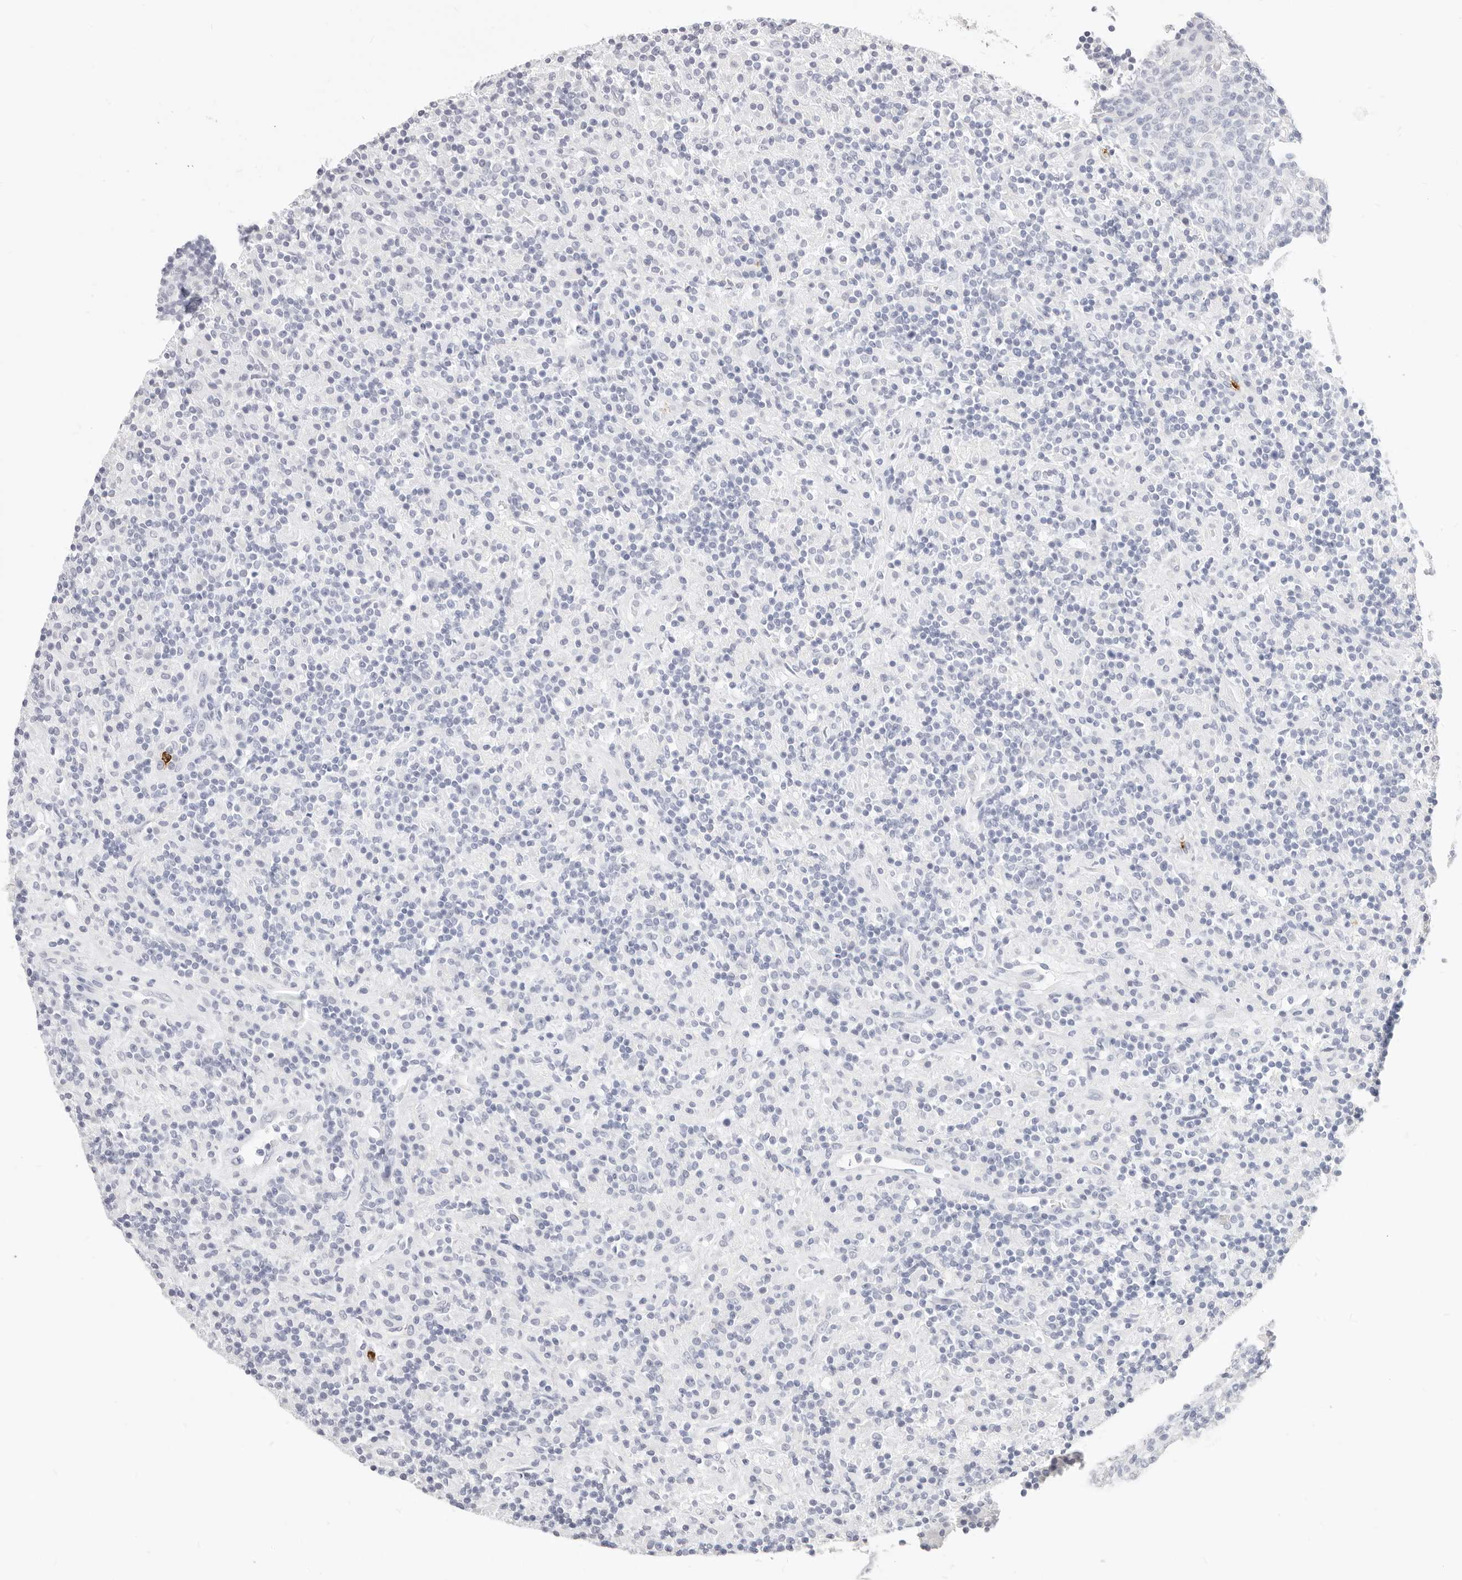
{"staining": {"intensity": "negative", "quantity": "none", "location": "none"}, "tissue": "lymphoma", "cell_type": "Tumor cells", "image_type": "cancer", "snomed": [{"axis": "morphology", "description": "Hodgkin's disease, NOS"}, {"axis": "topography", "description": "Lymph node"}], "caption": "High power microscopy photomicrograph of an IHC image of lymphoma, revealing no significant positivity in tumor cells. (Stains: DAB (3,3'-diaminobenzidine) IHC with hematoxylin counter stain, Microscopy: brightfield microscopy at high magnification).", "gene": "CAMP", "patient": {"sex": "male", "age": 70}}